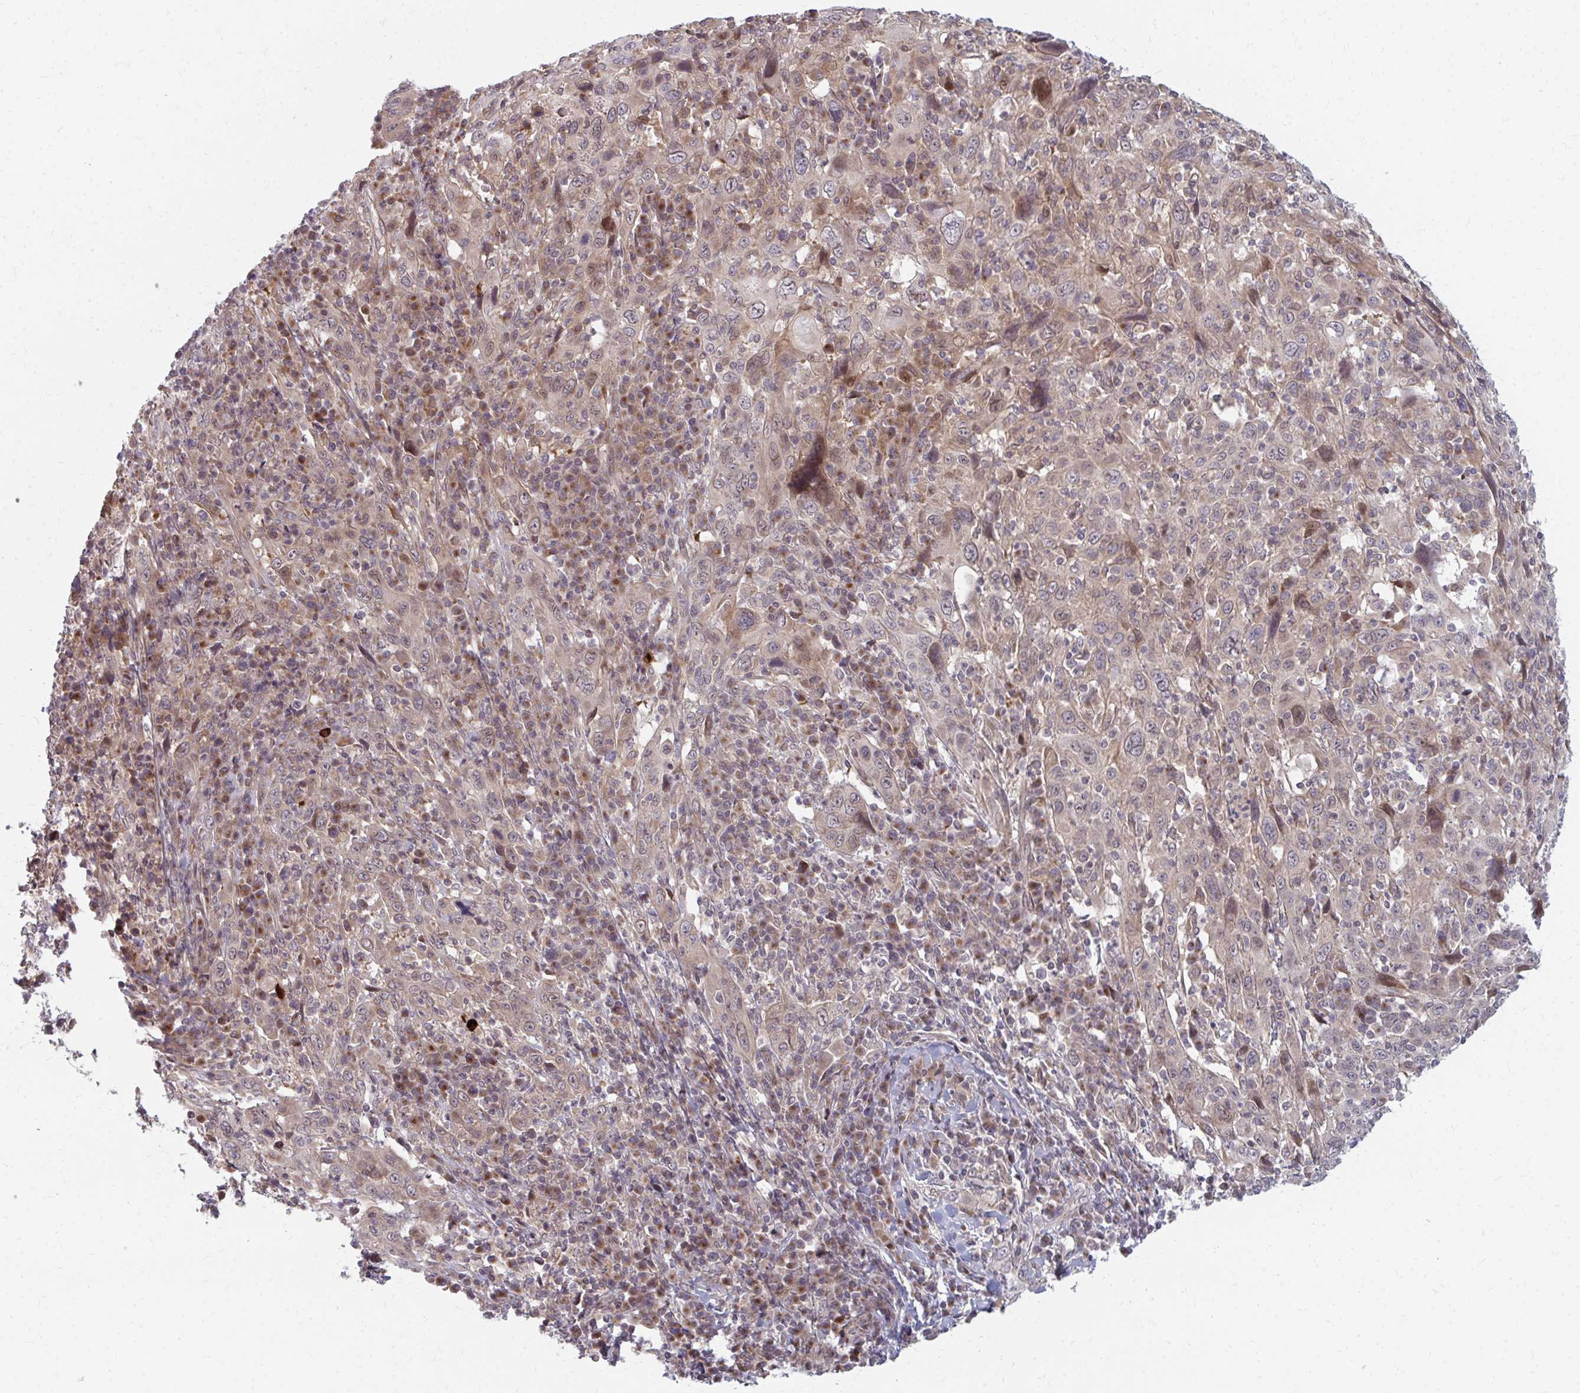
{"staining": {"intensity": "negative", "quantity": "none", "location": "none"}, "tissue": "cervical cancer", "cell_type": "Tumor cells", "image_type": "cancer", "snomed": [{"axis": "morphology", "description": "Squamous cell carcinoma, NOS"}, {"axis": "topography", "description": "Cervix"}], "caption": "Protein analysis of cervical cancer displays no significant positivity in tumor cells.", "gene": "ZNF285", "patient": {"sex": "female", "age": 46}}